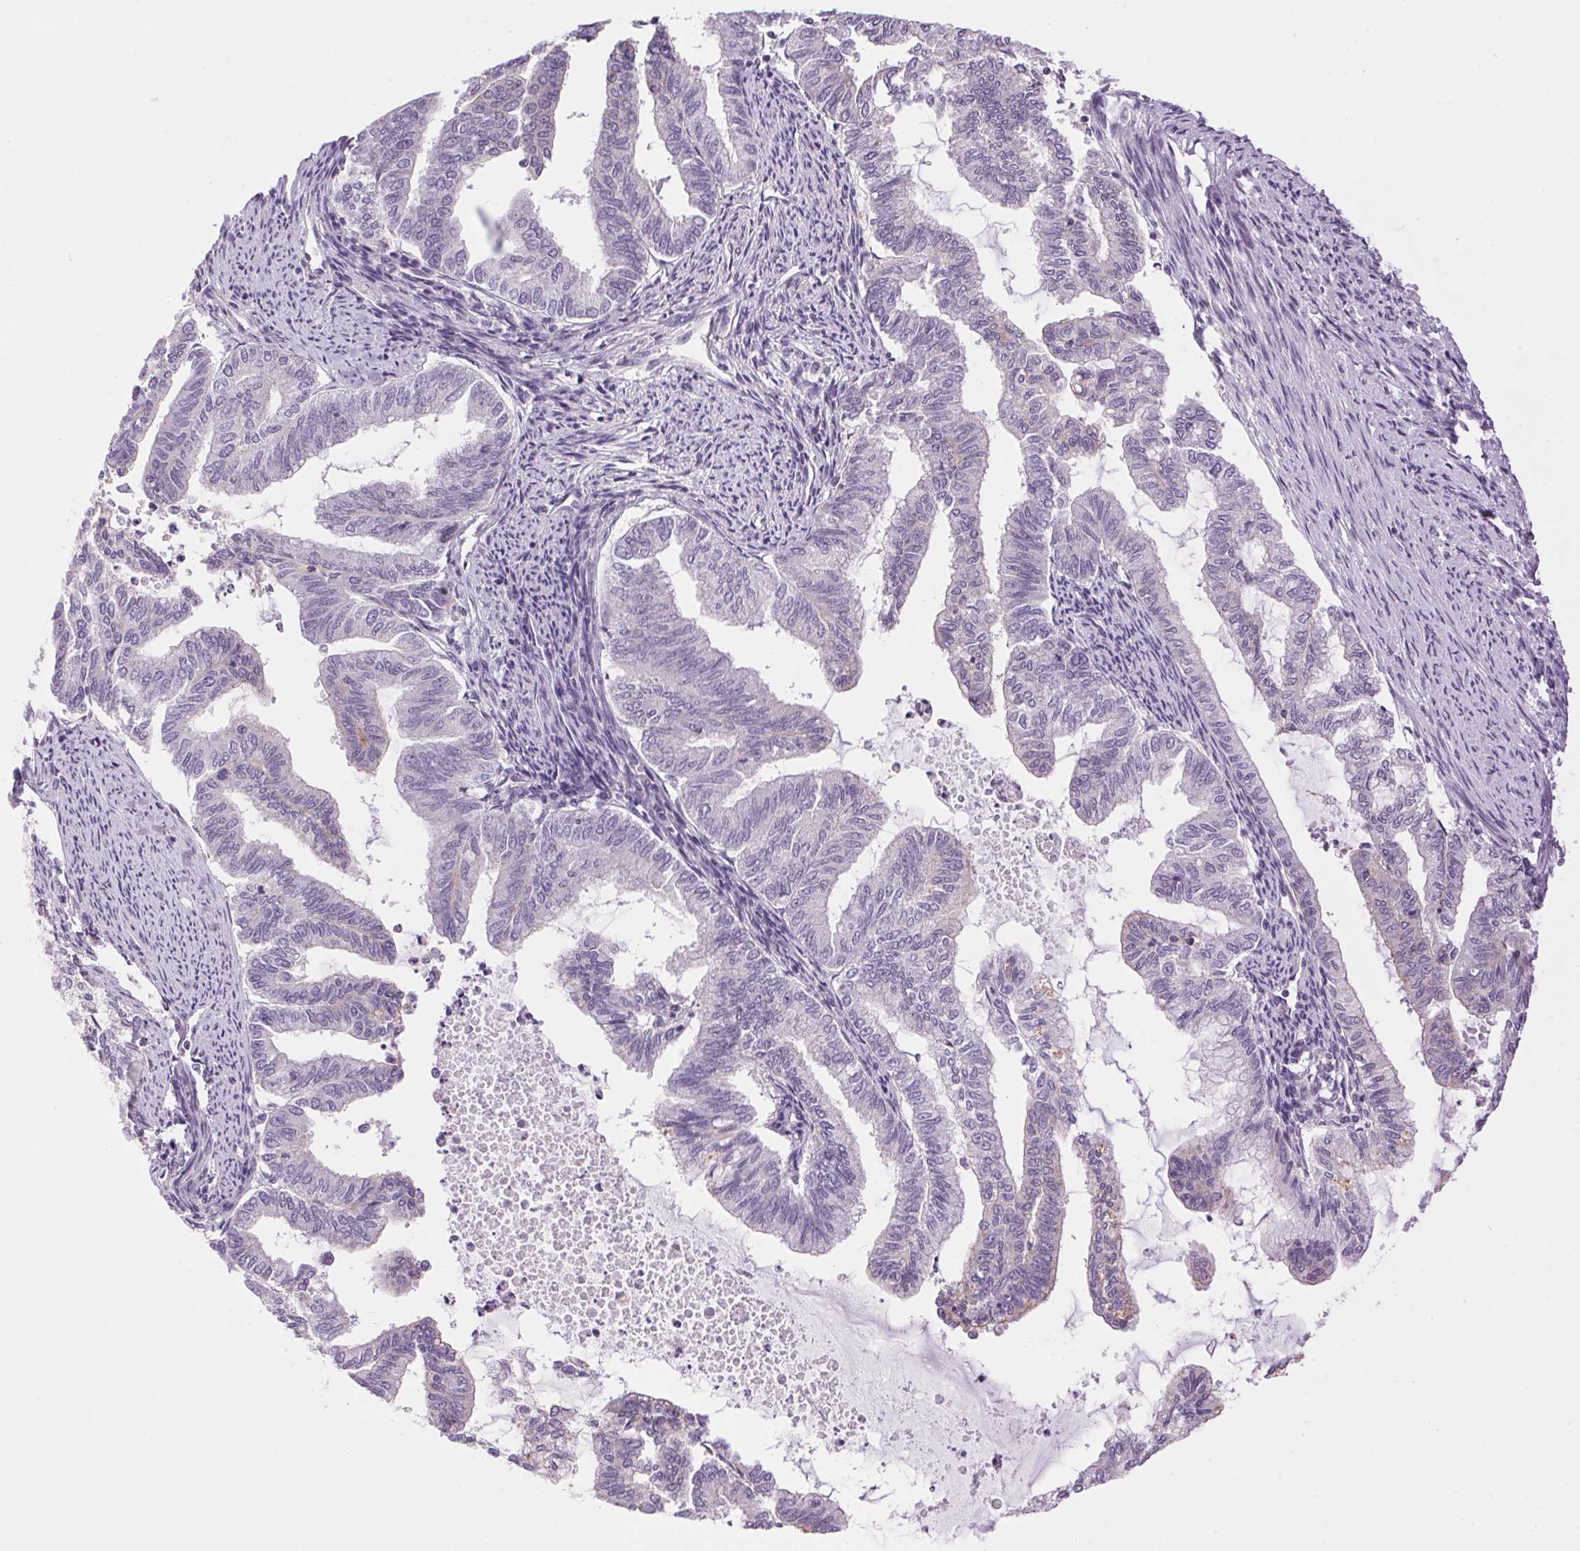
{"staining": {"intensity": "negative", "quantity": "none", "location": "none"}, "tissue": "endometrial cancer", "cell_type": "Tumor cells", "image_type": "cancer", "snomed": [{"axis": "morphology", "description": "Adenocarcinoma, NOS"}, {"axis": "topography", "description": "Endometrium"}], "caption": "High power microscopy histopathology image of an IHC photomicrograph of endometrial cancer (adenocarcinoma), revealing no significant expression in tumor cells.", "gene": "SMIM13", "patient": {"sex": "female", "age": 79}}